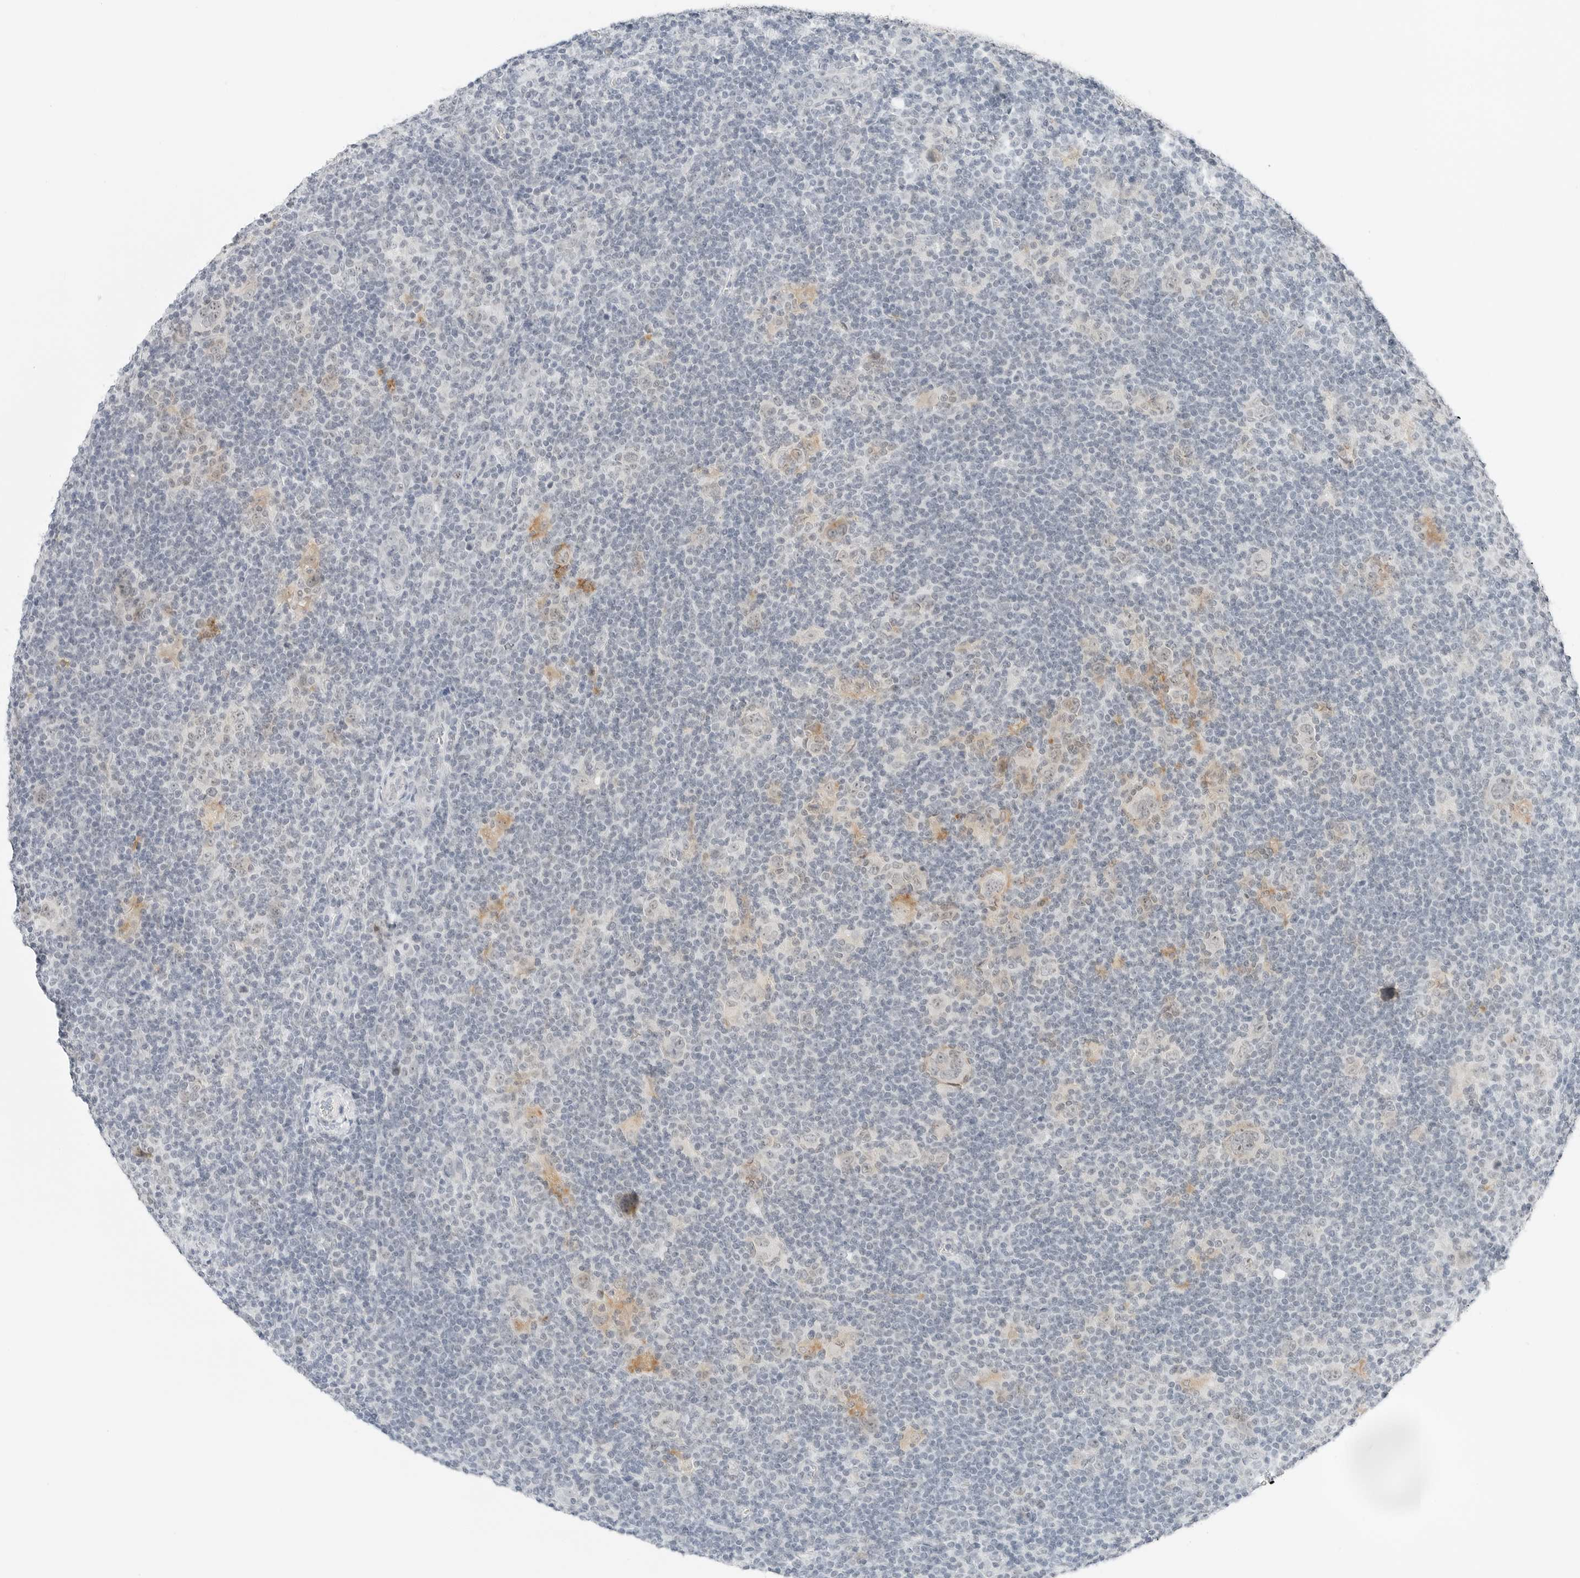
{"staining": {"intensity": "weak", "quantity": "<25%", "location": "nuclear"}, "tissue": "lymphoma", "cell_type": "Tumor cells", "image_type": "cancer", "snomed": [{"axis": "morphology", "description": "Hodgkin's disease, NOS"}, {"axis": "topography", "description": "Lymph node"}], "caption": "Protein analysis of lymphoma shows no significant expression in tumor cells.", "gene": "CCSAP", "patient": {"sex": "female", "age": 57}}